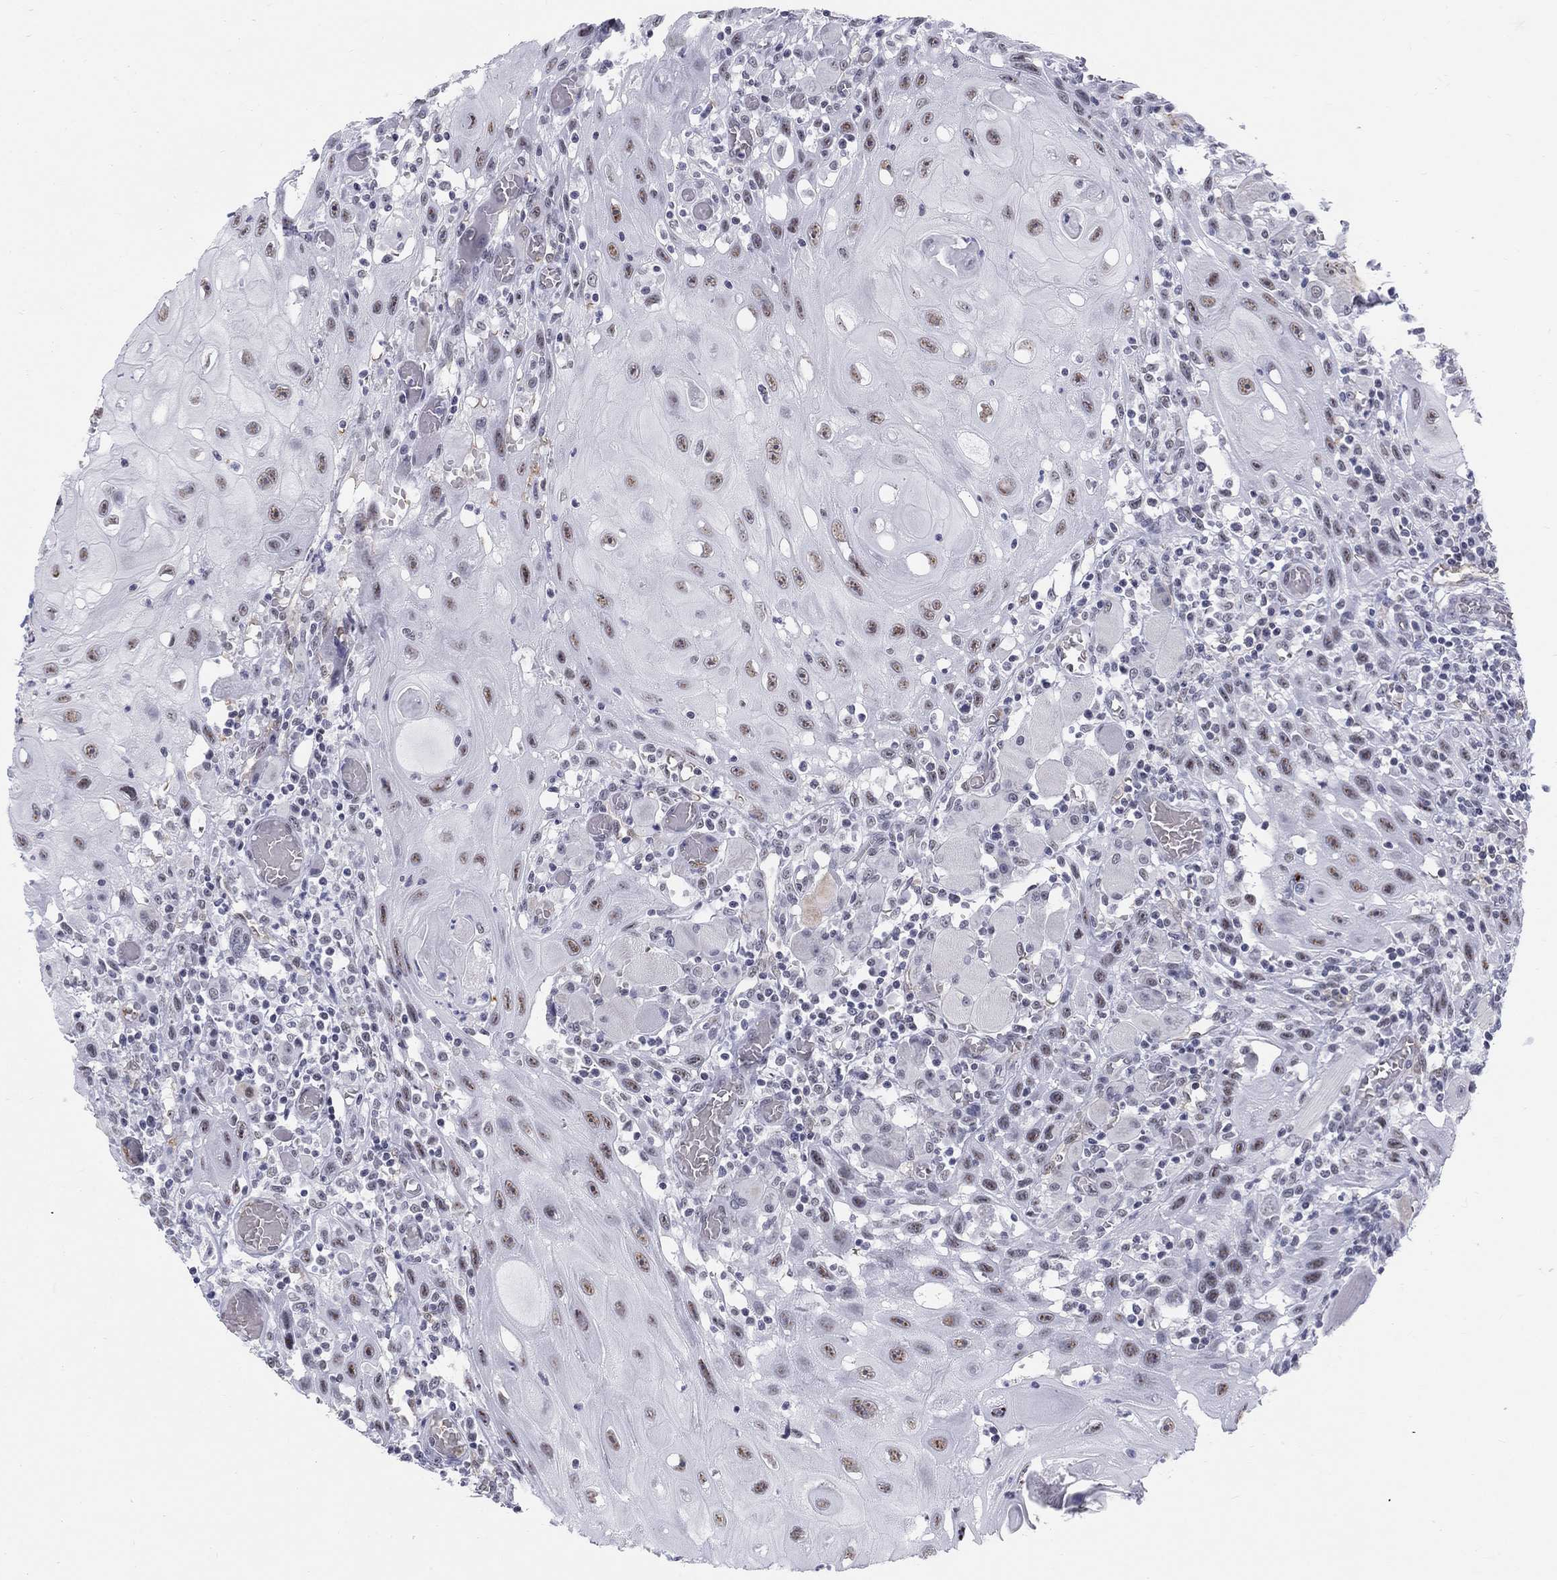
{"staining": {"intensity": "moderate", "quantity": "<25%", "location": "nuclear"}, "tissue": "head and neck cancer", "cell_type": "Tumor cells", "image_type": "cancer", "snomed": [{"axis": "morphology", "description": "Normal tissue, NOS"}, {"axis": "morphology", "description": "Squamous cell carcinoma, NOS"}, {"axis": "topography", "description": "Oral tissue"}, {"axis": "topography", "description": "Head-Neck"}], "caption": "This micrograph reveals immunohistochemistry (IHC) staining of human head and neck cancer, with low moderate nuclear staining in approximately <25% of tumor cells.", "gene": "DMTN", "patient": {"sex": "male", "age": 71}}